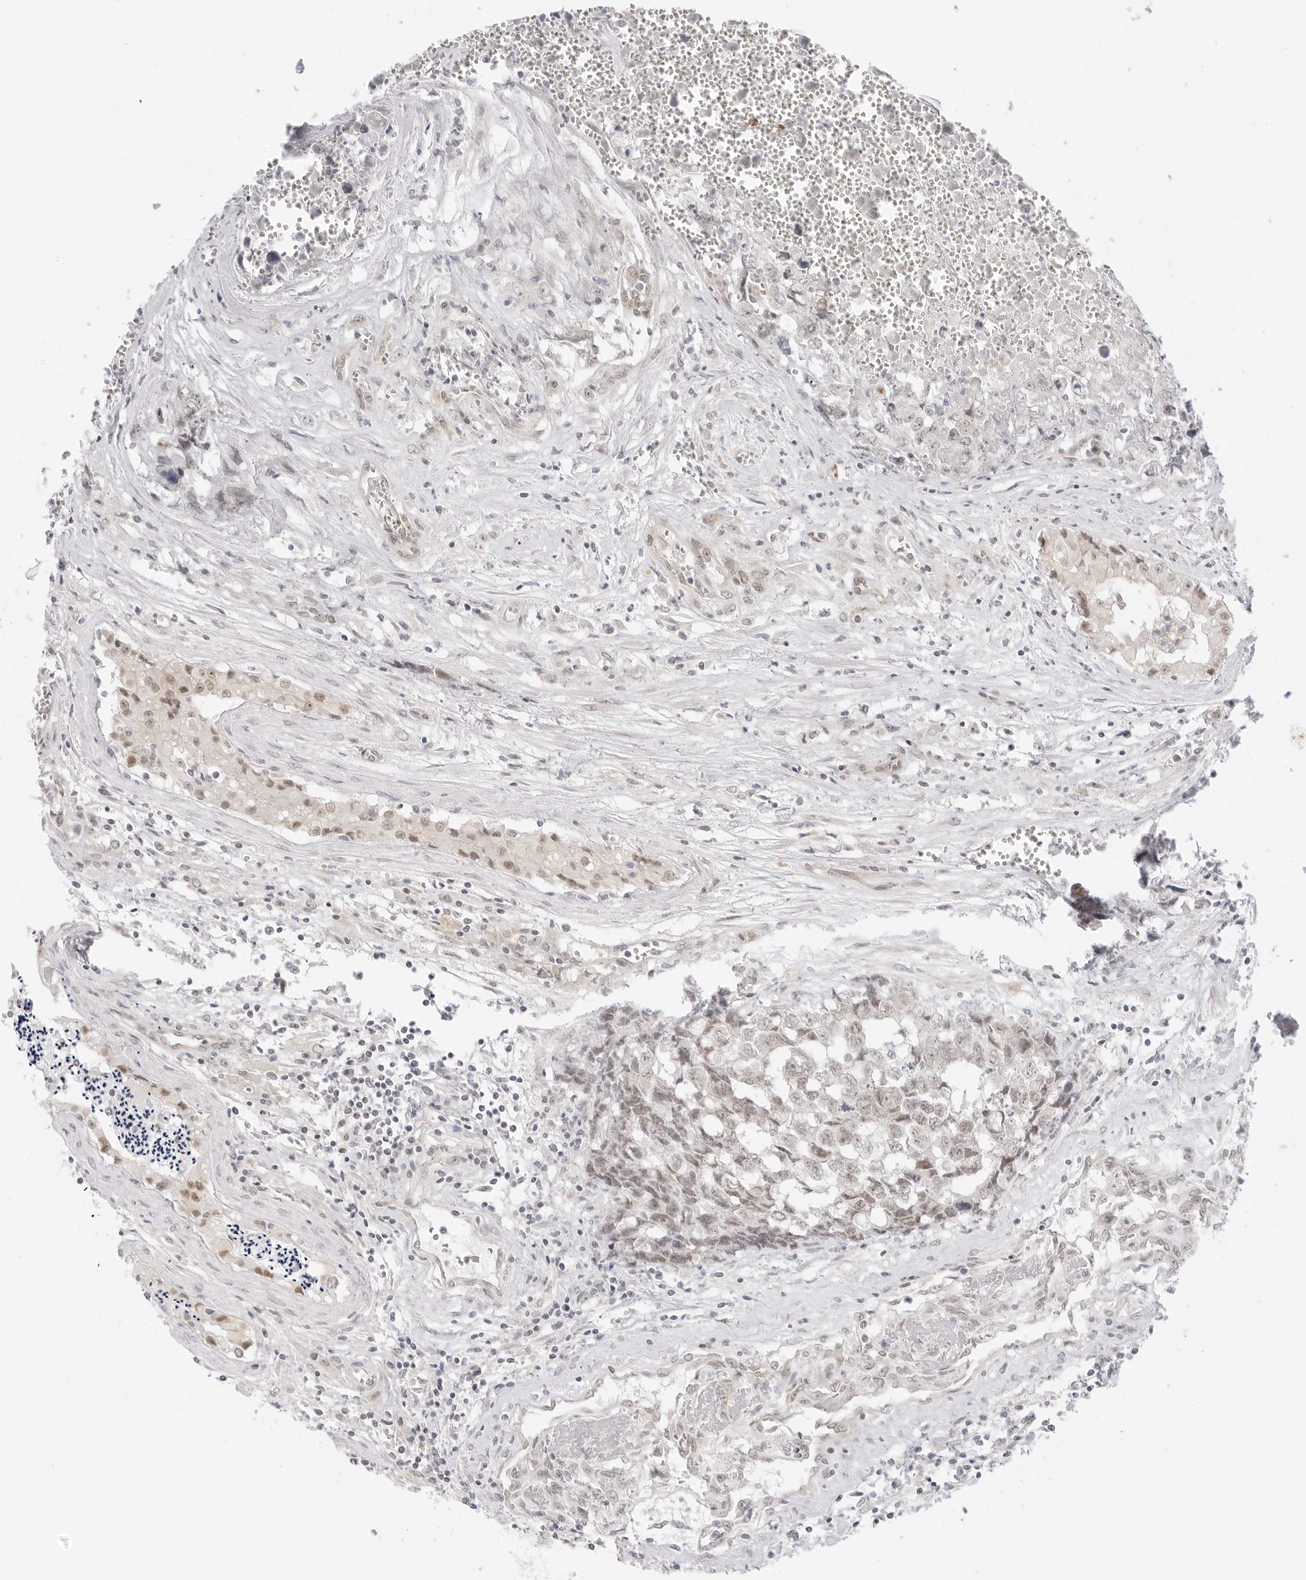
{"staining": {"intensity": "weak", "quantity": "<25%", "location": "nuclear"}, "tissue": "testis cancer", "cell_type": "Tumor cells", "image_type": "cancer", "snomed": [{"axis": "morphology", "description": "Carcinoma, Embryonal, NOS"}, {"axis": "topography", "description": "Testis"}], "caption": "Tumor cells are negative for protein expression in human testis embryonal carcinoma.", "gene": "MED18", "patient": {"sex": "male", "age": 31}}